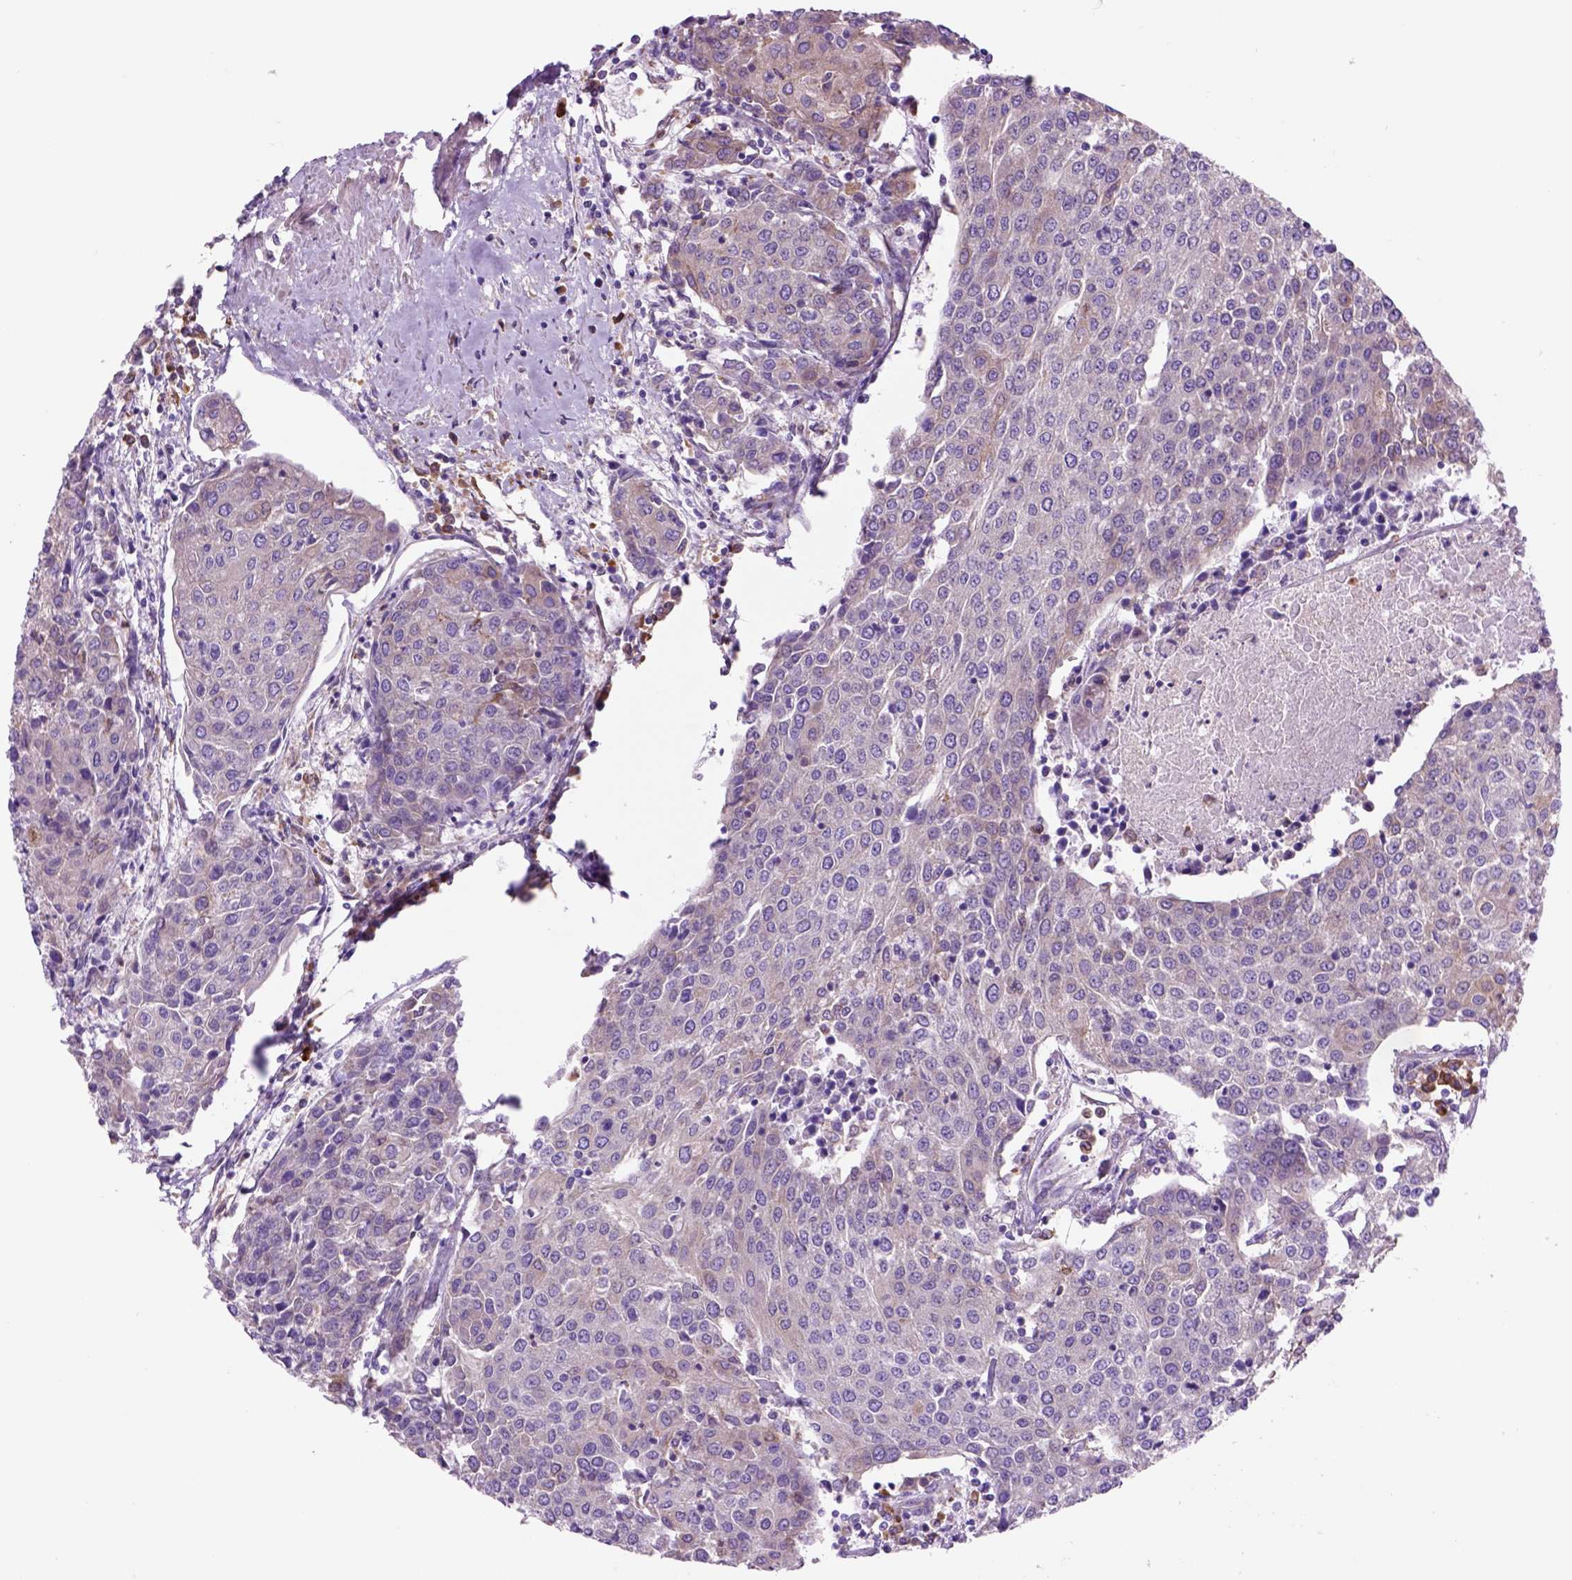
{"staining": {"intensity": "negative", "quantity": "none", "location": "none"}, "tissue": "urothelial cancer", "cell_type": "Tumor cells", "image_type": "cancer", "snomed": [{"axis": "morphology", "description": "Urothelial carcinoma, High grade"}, {"axis": "topography", "description": "Urinary bladder"}], "caption": "This is a image of IHC staining of urothelial cancer, which shows no expression in tumor cells.", "gene": "PIAS3", "patient": {"sex": "female", "age": 85}}